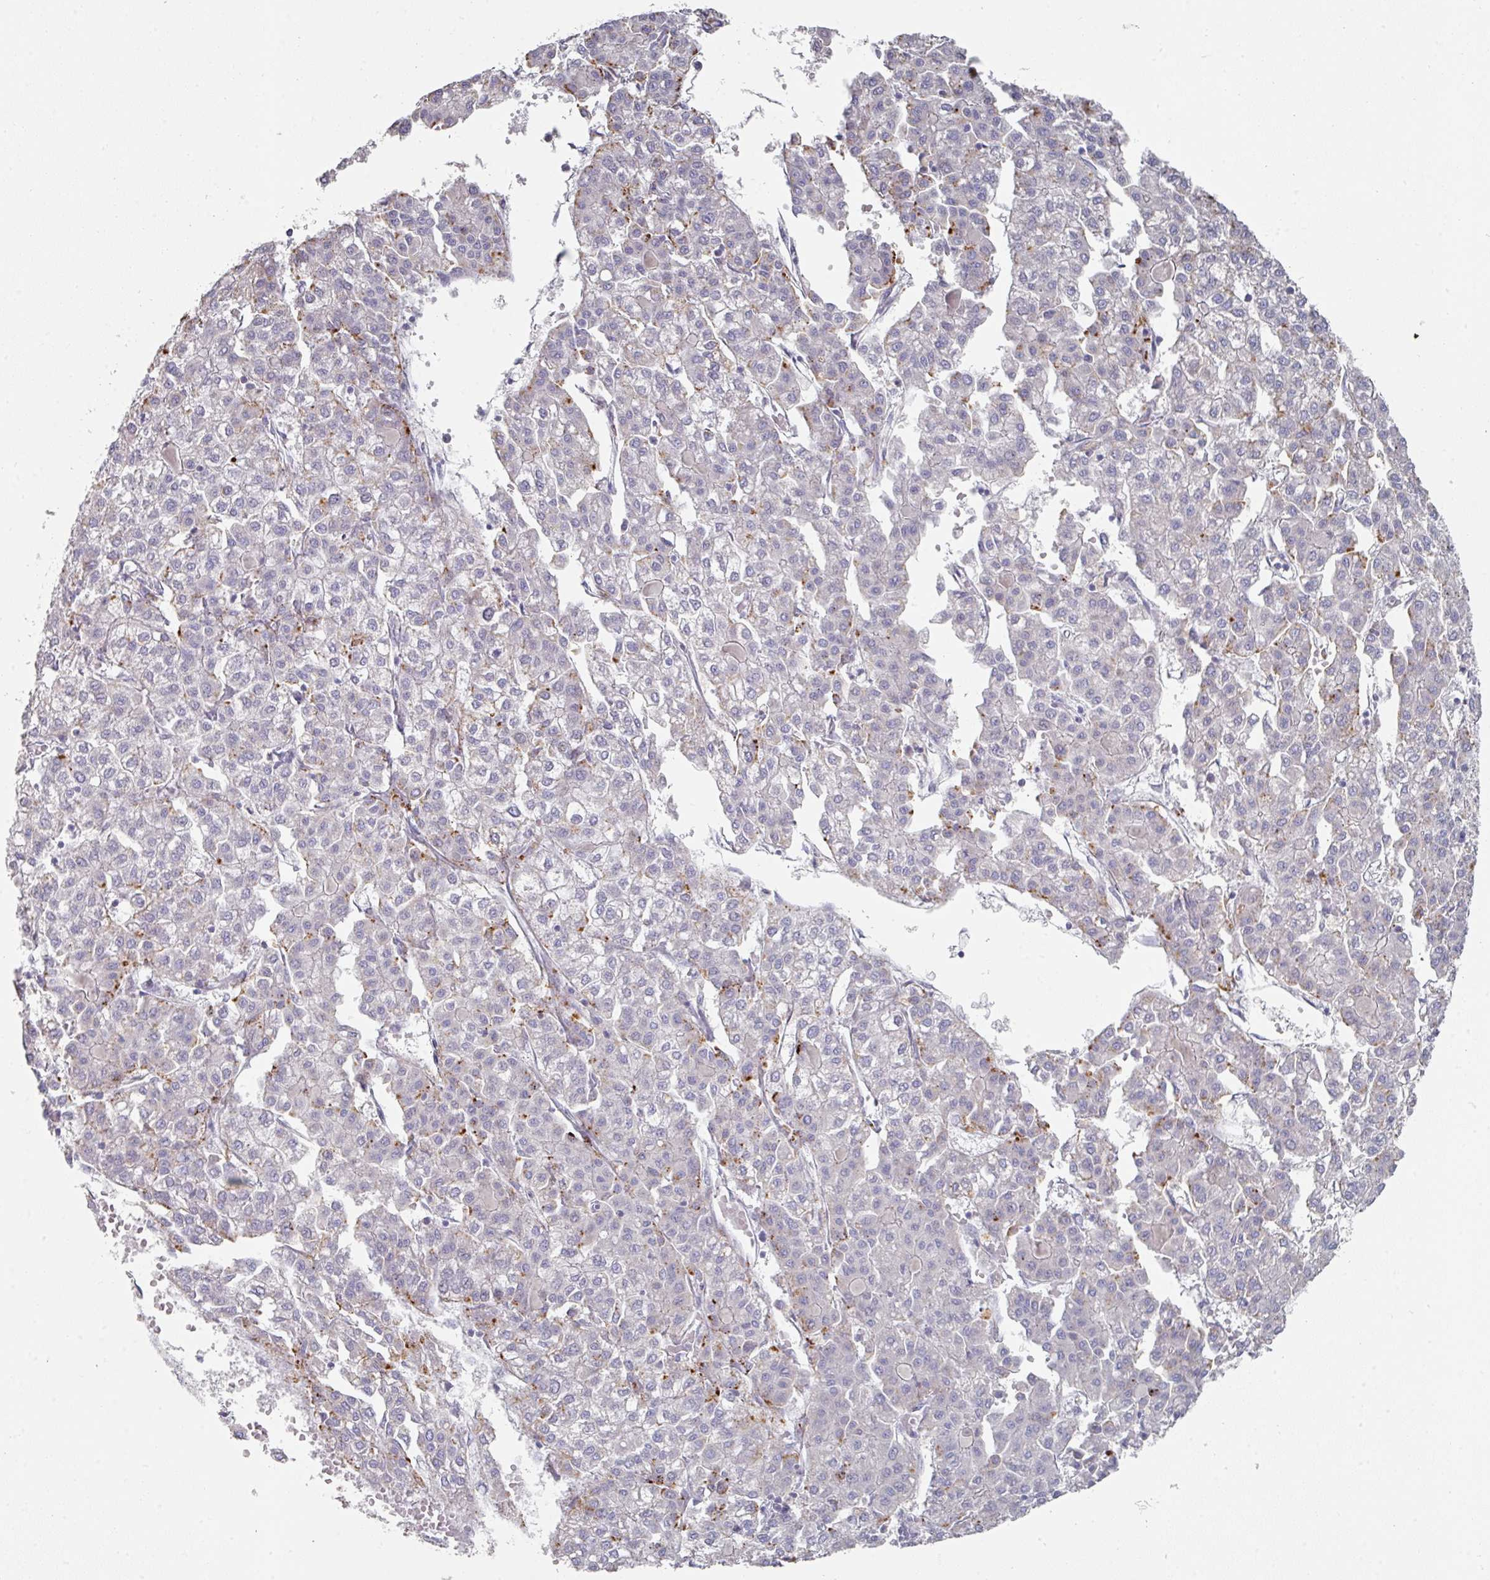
{"staining": {"intensity": "moderate", "quantity": "<25%", "location": "cytoplasmic/membranous"}, "tissue": "liver cancer", "cell_type": "Tumor cells", "image_type": "cancer", "snomed": [{"axis": "morphology", "description": "Carcinoma, Hepatocellular, NOS"}, {"axis": "topography", "description": "Liver"}], "caption": "Immunohistochemical staining of human liver hepatocellular carcinoma exhibits low levels of moderate cytoplasmic/membranous protein expression in about <25% of tumor cells.", "gene": "NT5C1A", "patient": {"sex": "female", "age": 43}}